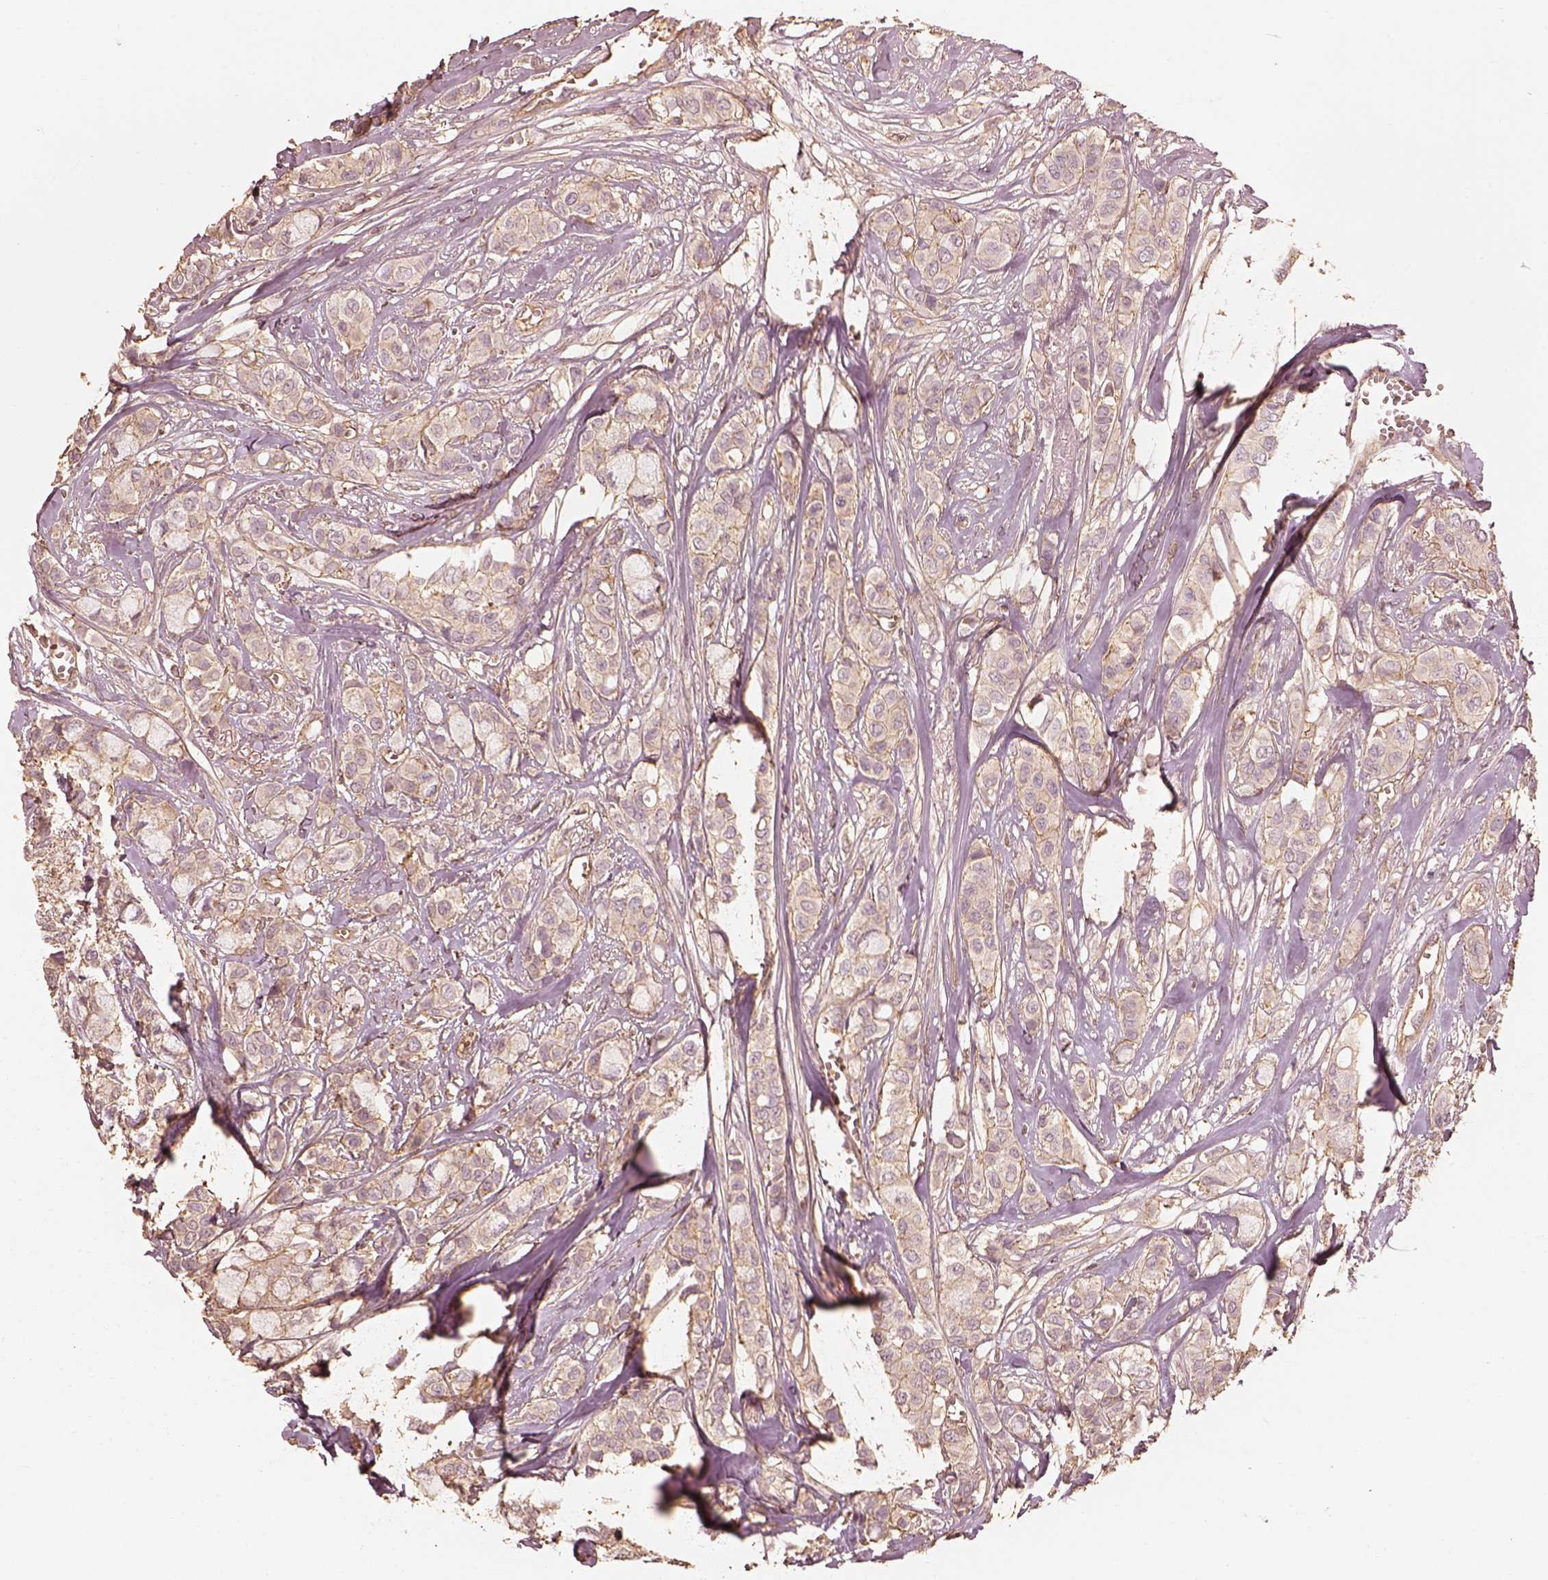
{"staining": {"intensity": "weak", "quantity": ">75%", "location": "cytoplasmic/membranous"}, "tissue": "breast cancer", "cell_type": "Tumor cells", "image_type": "cancer", "snomed": [{"axis": "morphology", "description": "Duct carcinoma"}, {"axis": "topography", "description": "Breast"}], "caption": "Breast cancer (intraductal carcinoma) stained for a protein (brown) displays weak cytoplasmic/membranous positive staining in about >75% of tumor cells.", "gene": "WDR7", "patient": {"sex": "female", "age": 85}}